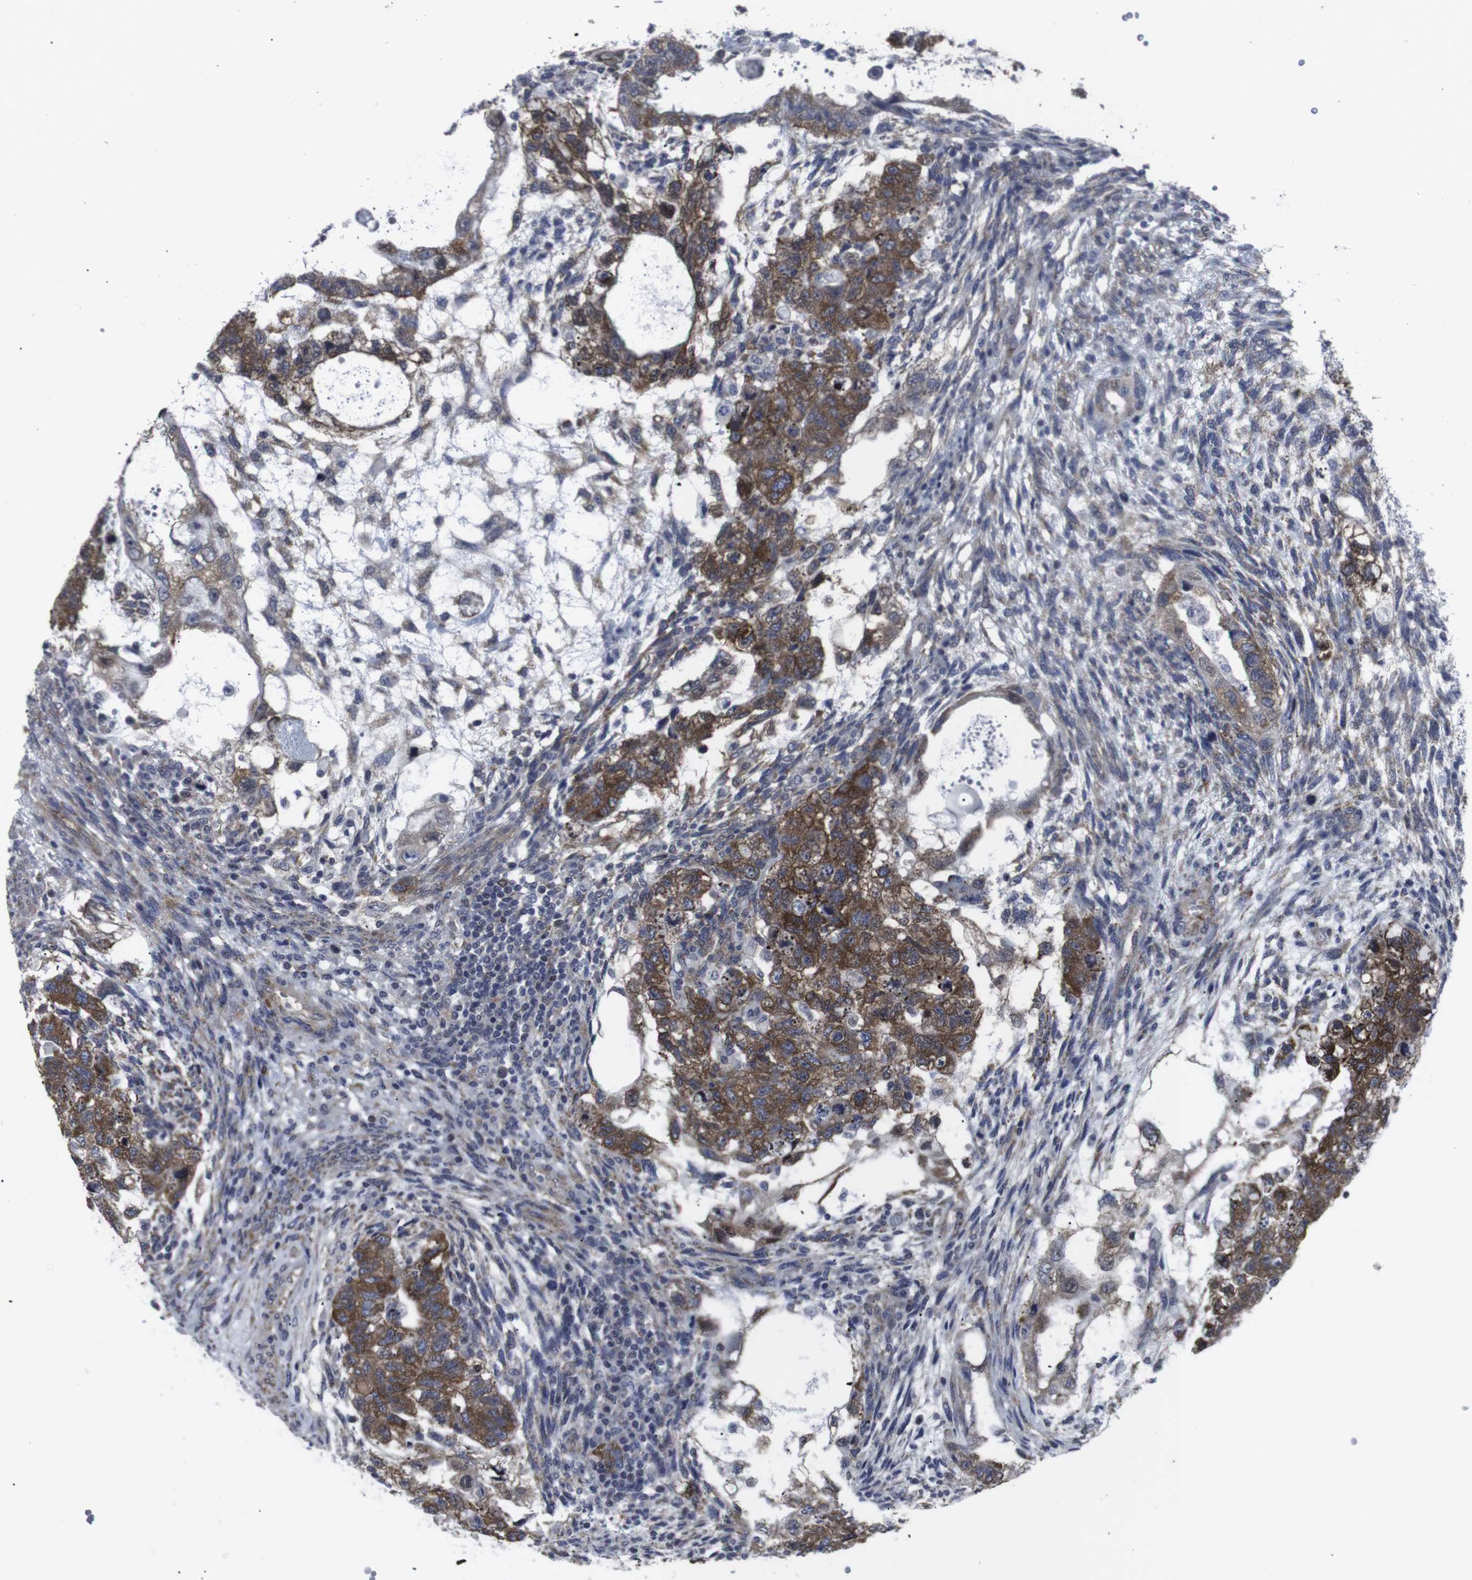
{"staining": {"intensity": "moderate", "quantity": ">75%", "location": "cytoplasmic/membranous"}, "tissue": "testis cancer", "cell_type": "Tumor cells", "image_type": "cancer", "snomed": [{"axis": "morphology", "description": "Normal tissue, NOS"}, {"axis": "morphology", "description": "Carcinoma, Embryonal, NOS"}, {"axis": "topography", "description": "Testis"}], "caption": "Immunohistochemistry photomicrograph of neoplastic tissue: human testis embryonal carcinoma stained using immunohistochemistry (IHC) exhibits medium levels of moderate protein expression localized specifically in the cytoplasmic/membranous of tumor cells, appearing as a cytoplasmic/membranous brown color.", "gene": "GEMIN2", "patient": {"sex": "male", "age": 36}}